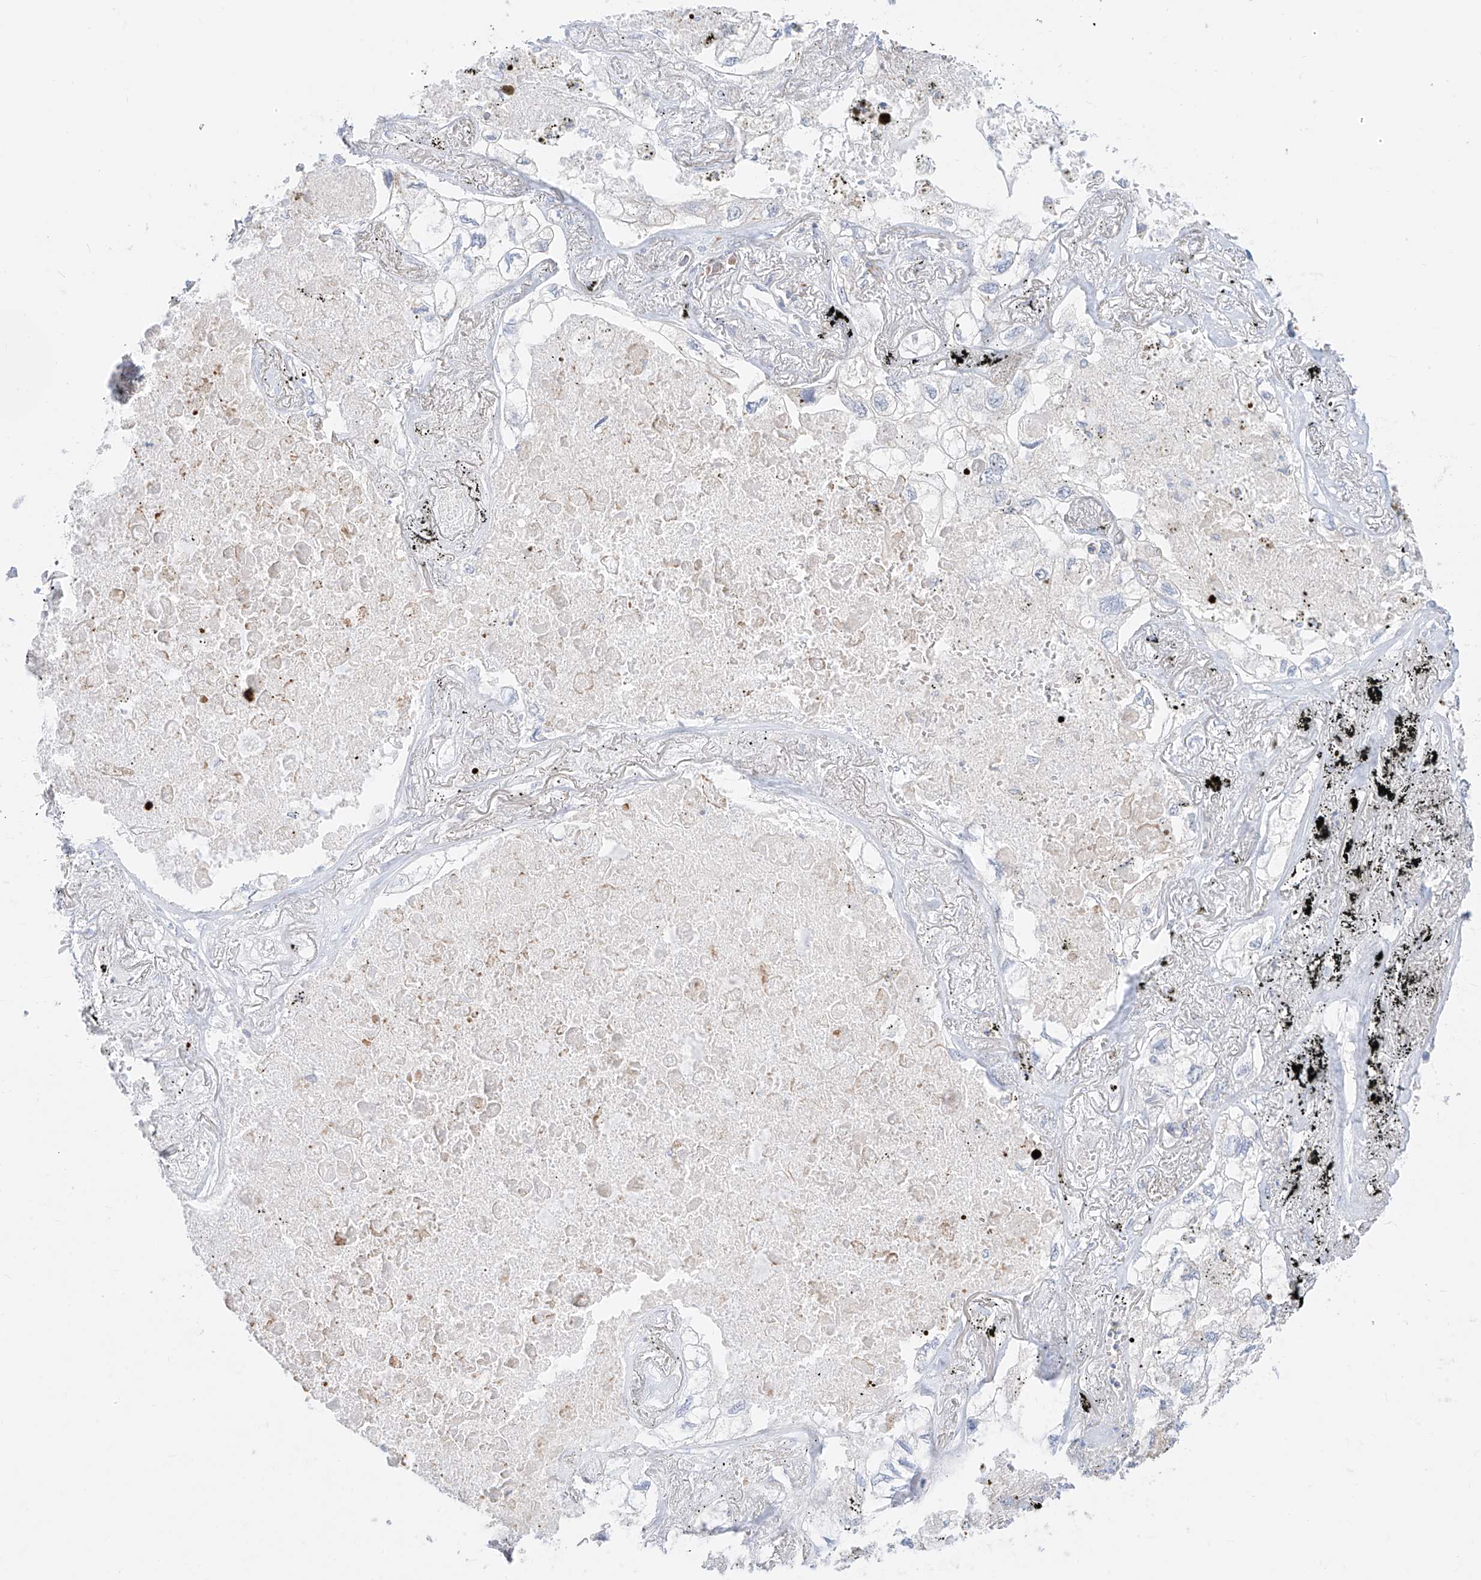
{"staining": {"intensity": "negative", "quantity": "none", "location": "none"}, "tissue": "lung cancer", "cell_type": "Tumor cells", "image_type": "cancer", "snomed": [{"axis": "morphology", "description": "Adenocarcinoma, NOS"}, {"axis": "topography", "description": "Lung"}], "caption": "Lung cancer was stained to show a protein in brown. There is no significant staining in tumor cells.", "gene": "SYTL3", "patient": {"sex": "male", "age": 65}}